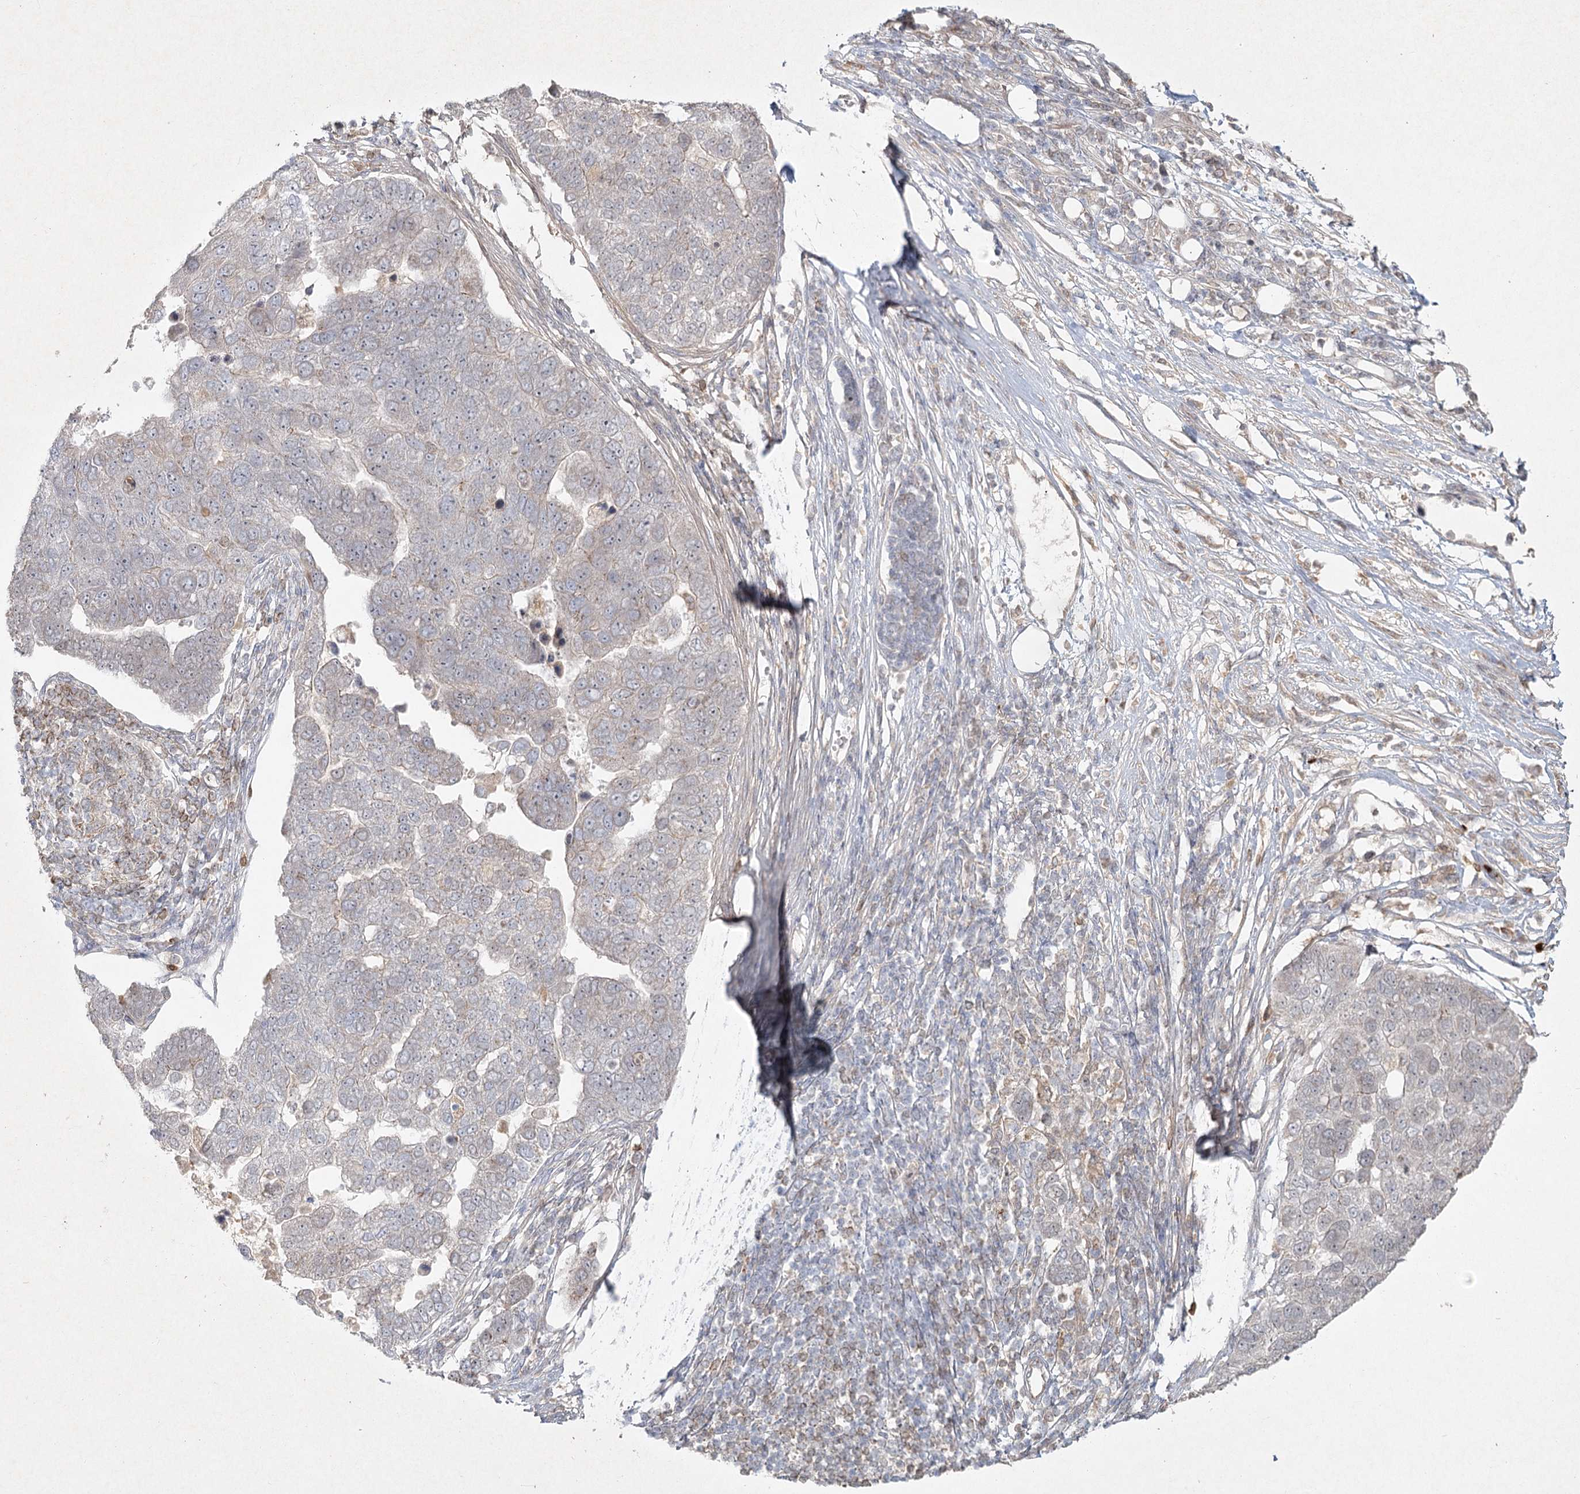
{"staining": {"intensity": "weak", "quantity": "<25%", "location": "cytoplasmic/membranous"}, "tissue": "pancreatic cancer", "cell_type": "Tumor cells", "image_type": "cancer", "snomed": [{"axis": "morphology", "description": "Adenocarcinoma, NOS"}, {"axis": "topography", "description": "Pancreas"}], "caption": "Tumor cells are negative for brown protein staining in pancreatic cancer (adenocarcinoma).", "gene": "LRP2BP", "patient": {"sex": "female", "age": 61}}